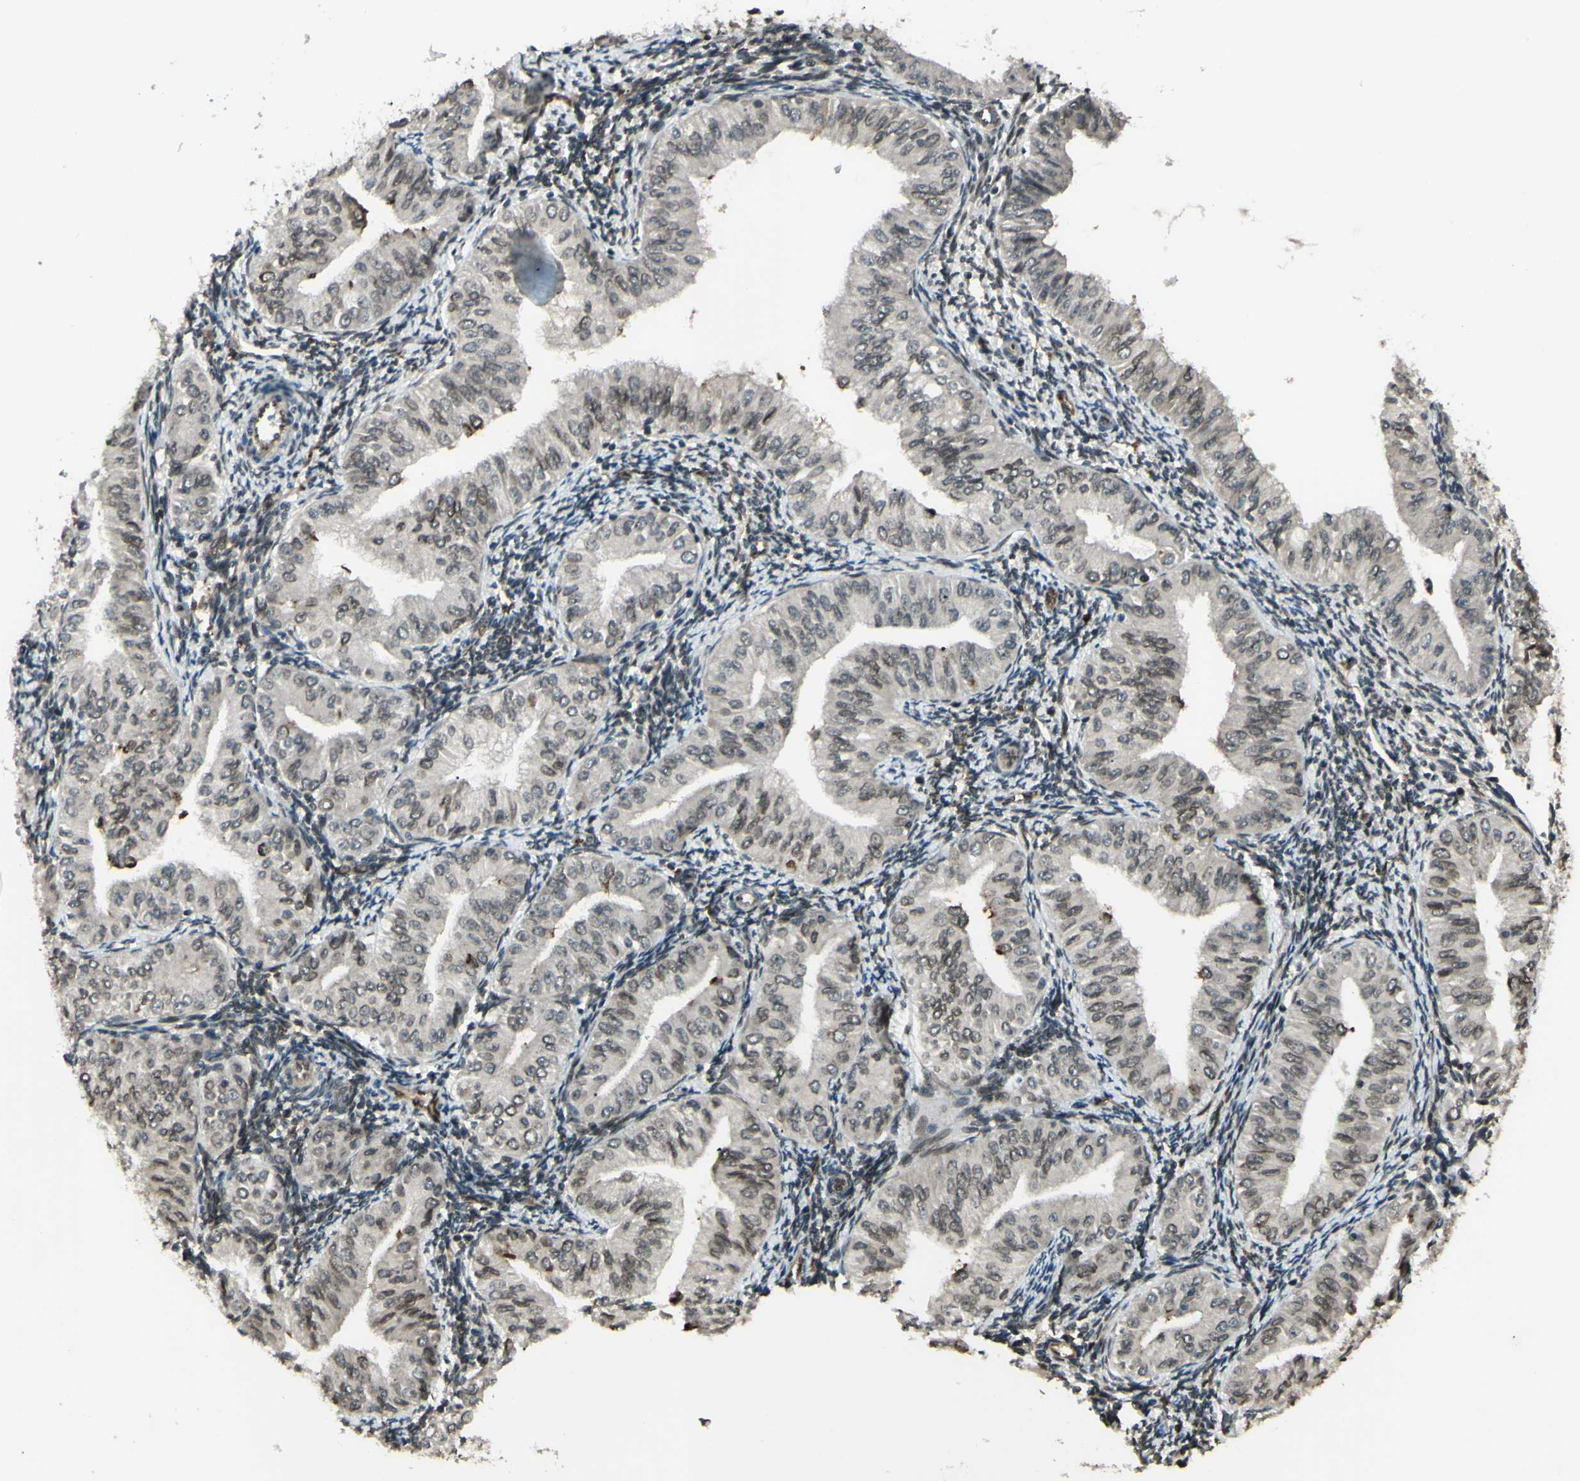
{"staining": {"intensity": "weak", "quantity": "<25%", "location": "cytoplasmic/membranous,nuclear"}, "tissue": "endometrial cancer", "cell_type": "Tumor cells", "image_type": "cancer", "snomed": [{"axis": "morphology", "description": "Normal tissue, NOS"}, {"axis": "morphology", "description": "Adenocarcinoma, NOS"}, {"axis": "topography", "description": "Endometrium"}], "caption": "This histopathology image is of adenocarcinoma (endometrial) stained with immunohistochemistry (IHC) to label a protein in brown with the nuclei are counter-stained blue. There is no expression in tumor cells.", "gene": "MLF2", "patient": {"sex": "female", "age": 53}}